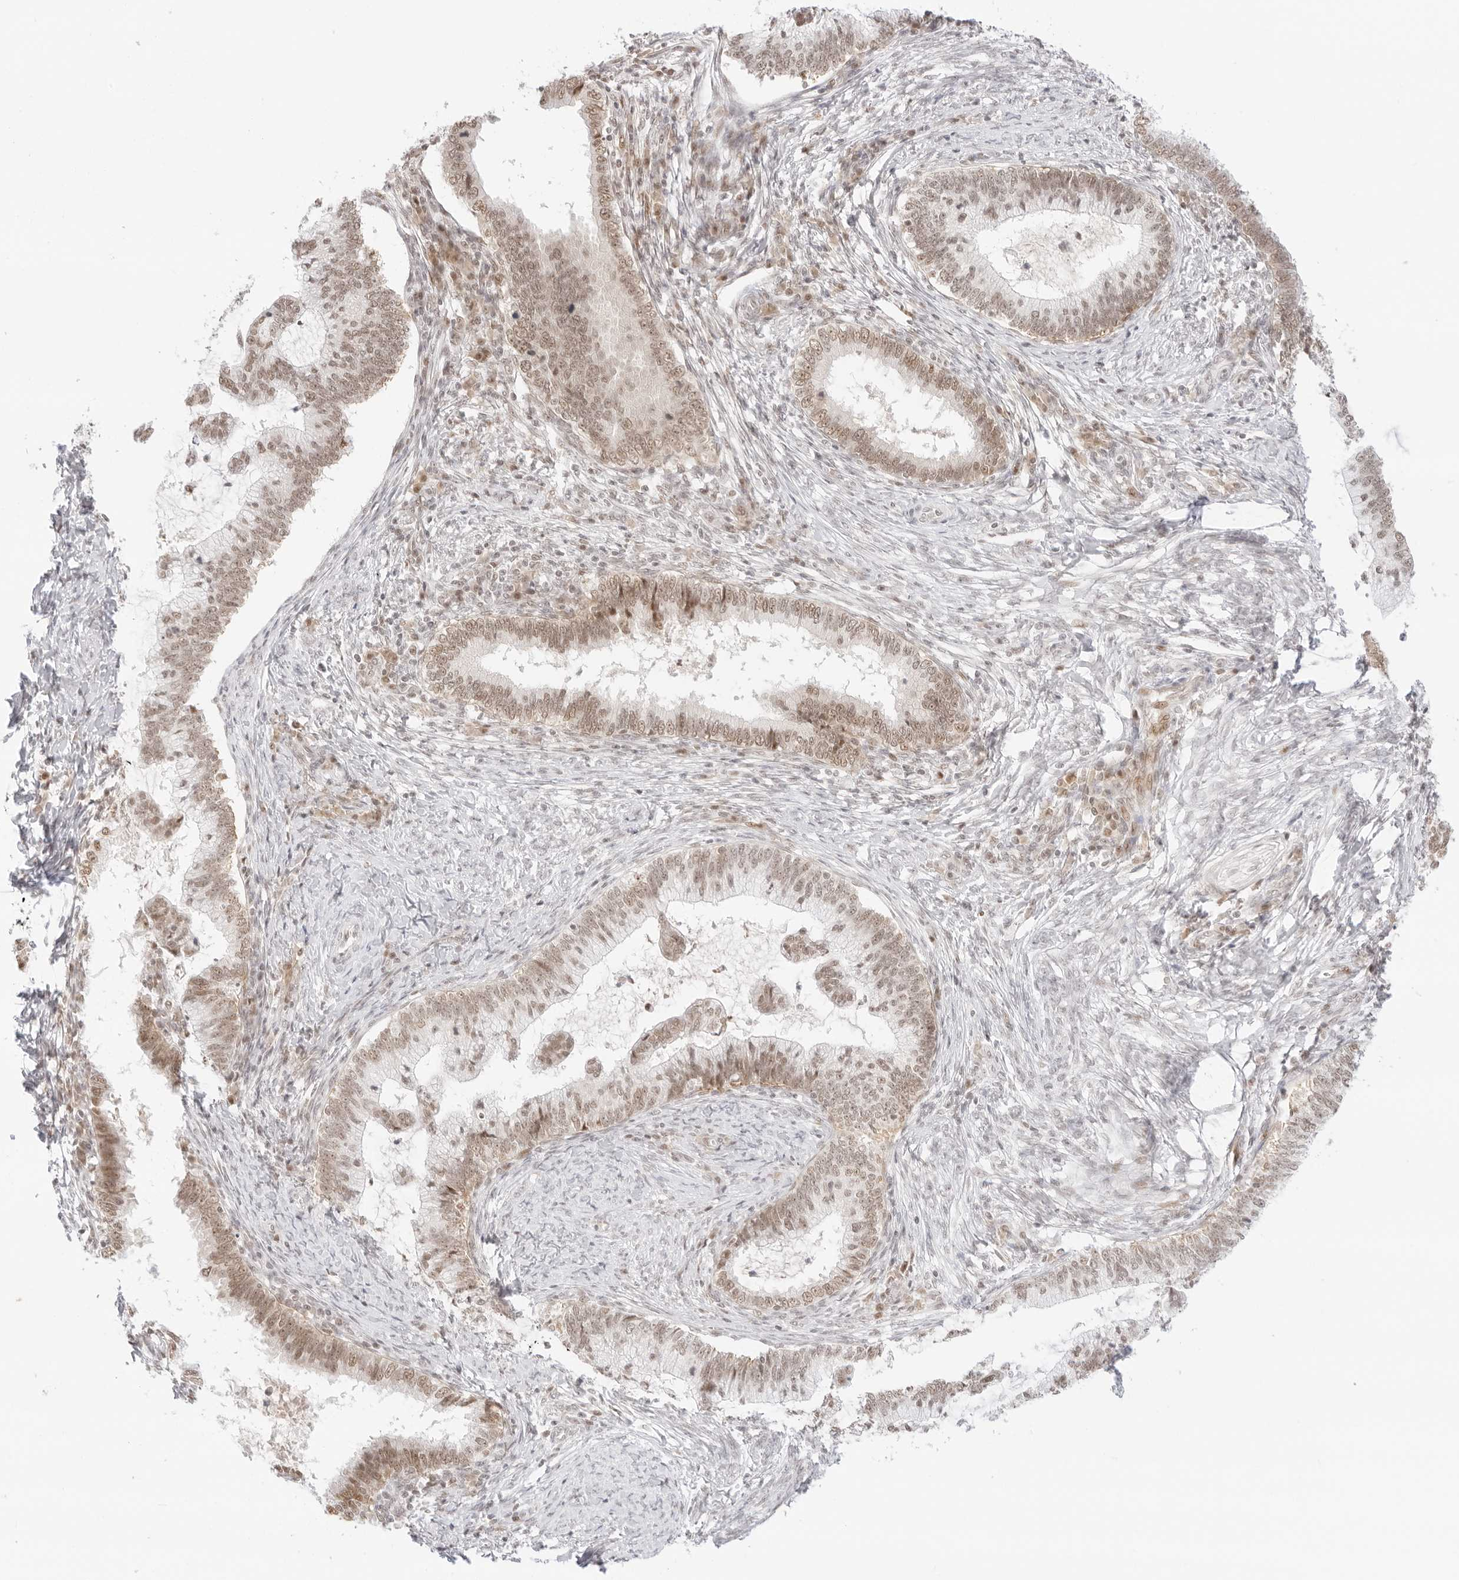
{"staining": {"intensity": "moderate", "quantity": ">75%", "location": "nuclear"}, "tissue": "cervical cancer", "cell_type": "Tumor cells", "image_type": "cancer", "snomed": [{"axis": "morphology", "description": "Adenocarcinoma, NOS"}, {"axis": "topography", "description": "Cervix"}], "caption": "Cervical cancer (adenocarcinoma) stained with a brown dye exhibits moderate nuclear positive positivity in approximately >75% of tumor cells.", "gene": "ITGA6", "patient": {"sex": "female", "age": 36}}